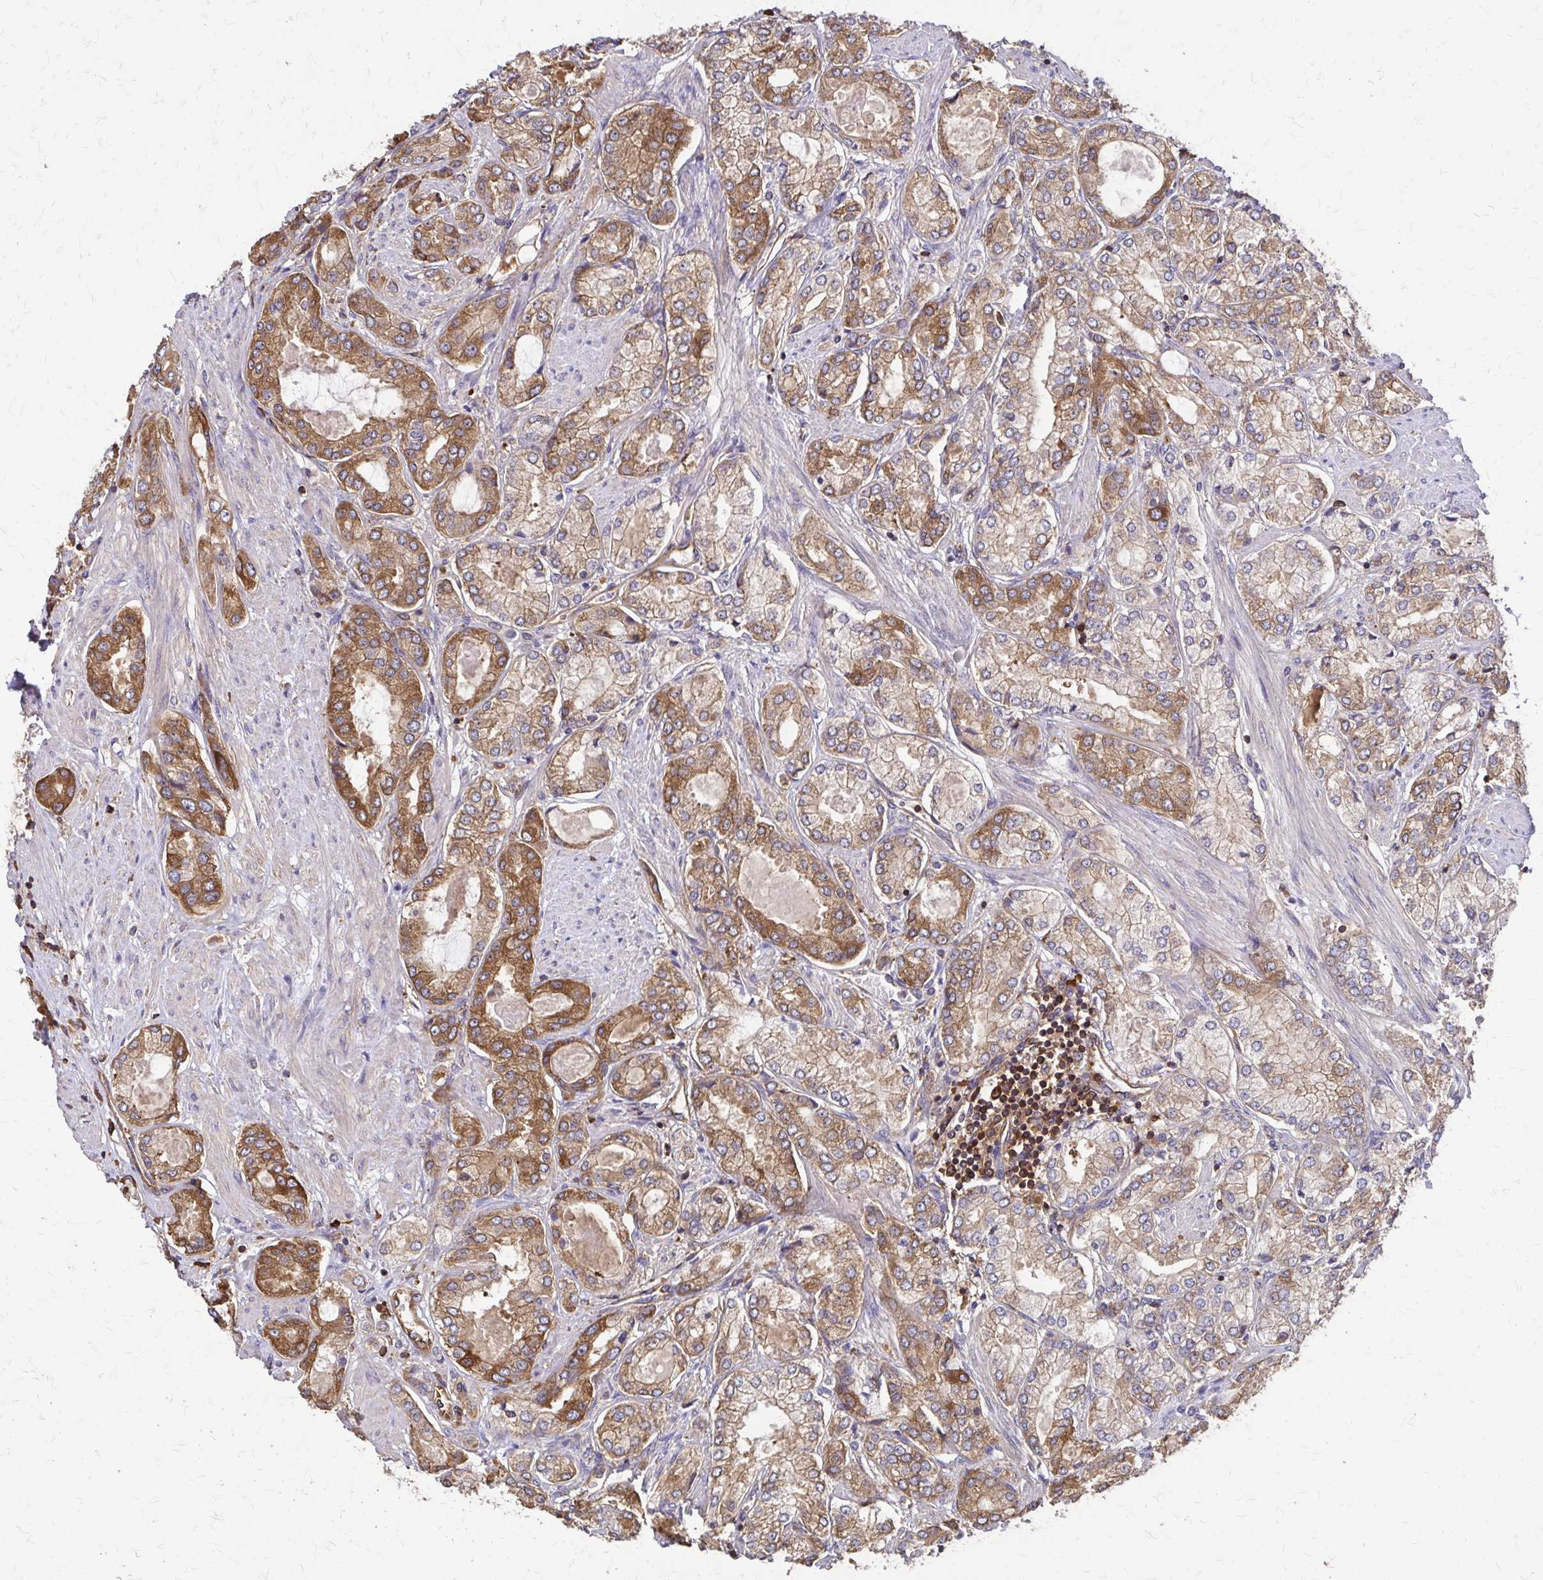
{"staining": {"intensity": "moderate", "quantity": ">75%", "location": "cytoplasmic/membranous"}, "tissue": "prostate cancer", "cell_type": "Tumor cells", "image_type": "cancer", "snomed": [{"axis": "morphology", "description": "Adenocarcinoma, High grade"}, {"axis": "topography", "description": "Prostate"}], "caption": "Prostate adenocarcinoma (high-grade) stained with a brown dye exhibits moderate cytoplasmic/membranous positive staining in approximately >75% of tumor cells.", "gene": "EEF2", "patient": {"sex": "male", "age": 68}}